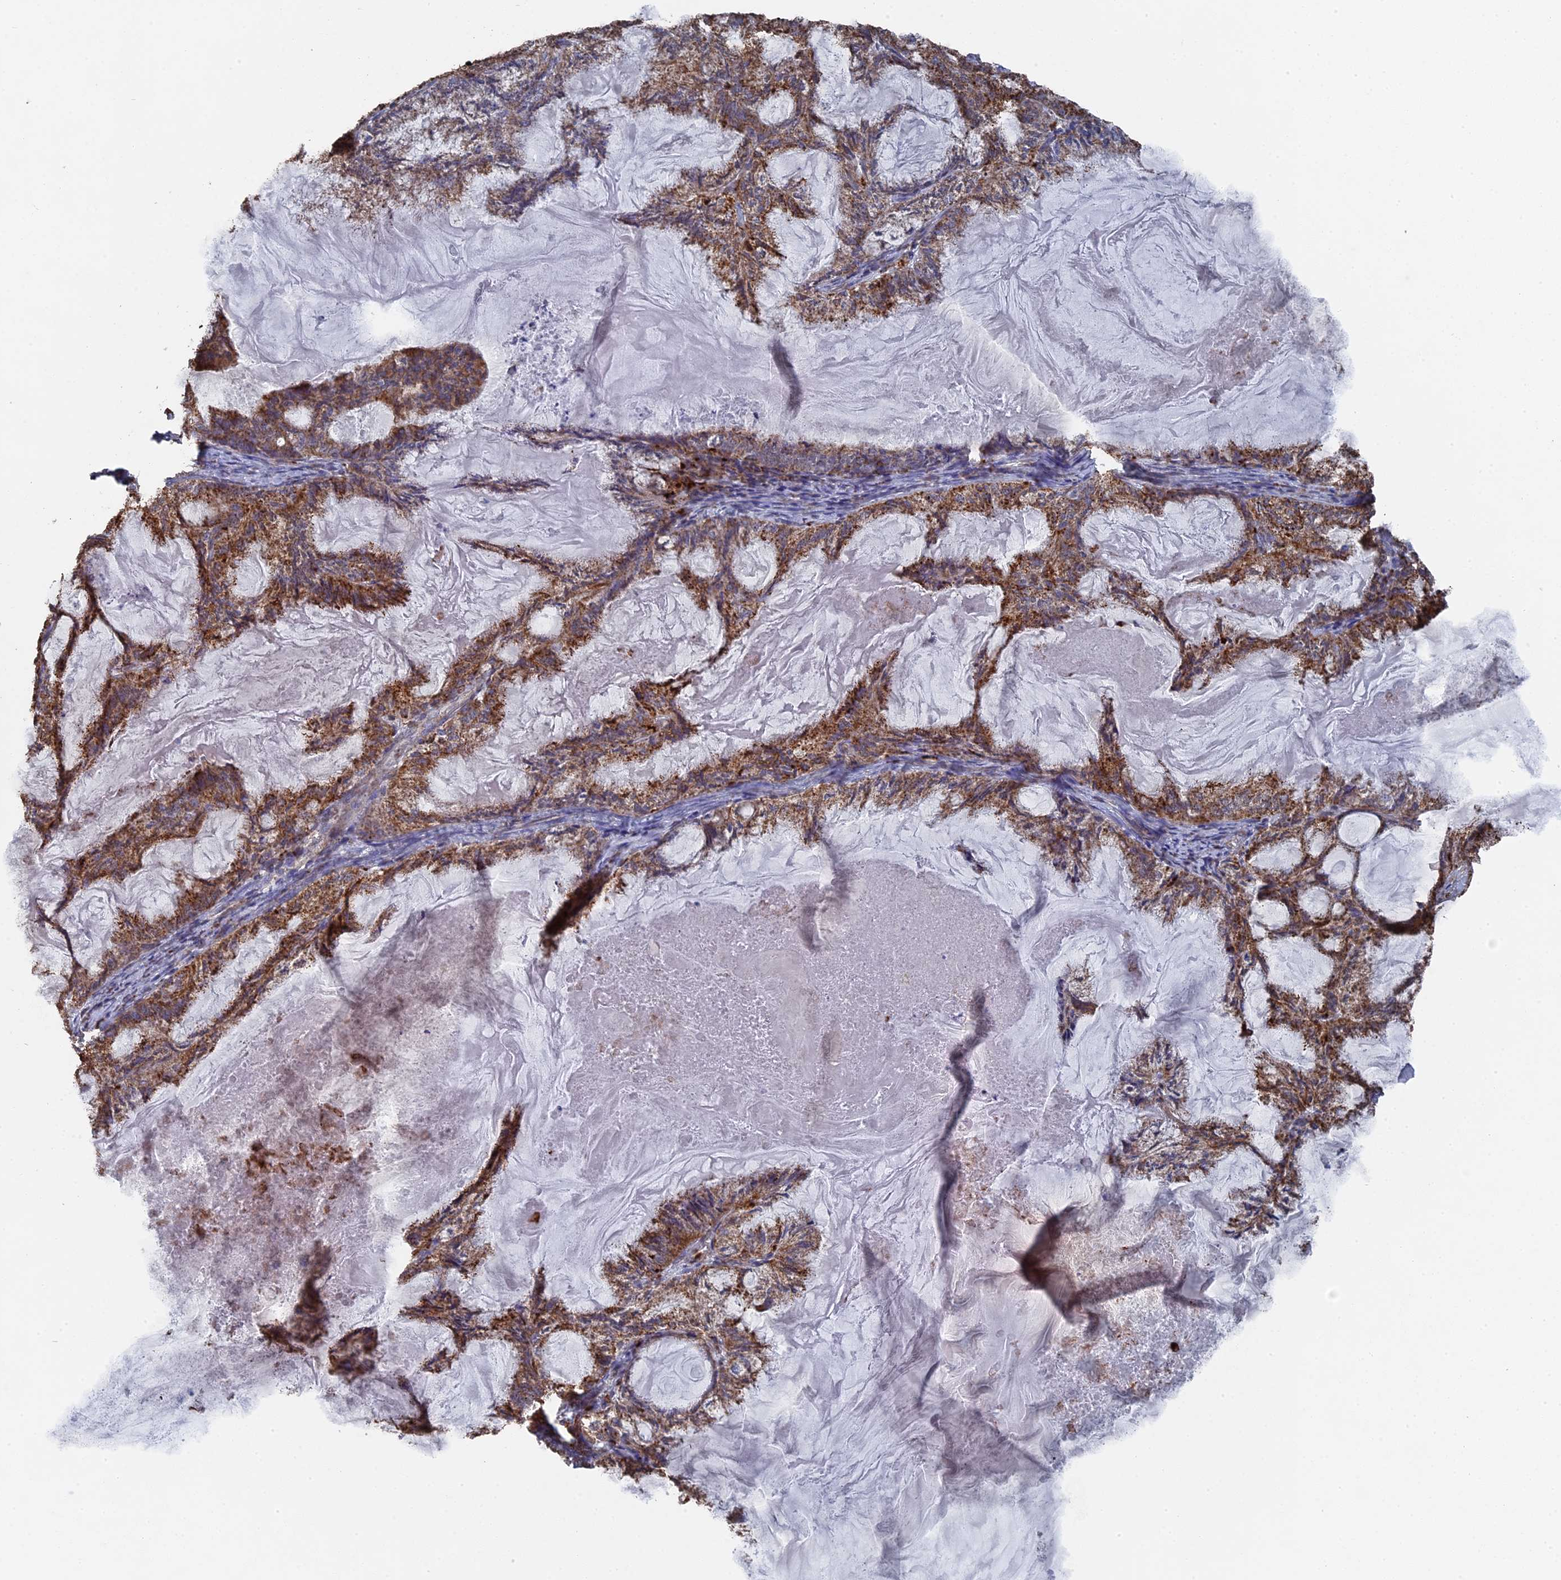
{"staining": {"intensity": "moderate", "quantity": ">75%", "location": "cytoplasmic/membranous"}, "tissue": "endometrial cancer", "cell_type": "Tumor cells", "image_type": "cancer", "snomed": [{"axis": "morphology", "description": "Adenocarcinoma, NOS"}, {"axis": "topography", "description": "Endometrium"}], "caption": "Immunohistochemistry (IHC) histopathology image of neoplastic tissue: human endometrial cancer stained using immunohistochemistry (IHC) demonstrates medium levels of moderate protein expression localized specifically in the cytoplasmic/membranous of tumor cells, appearing as a cytoplasmic/membranous brown color.", "gene": "SMG9", "patient": {"sex": "female", "age": 86}}